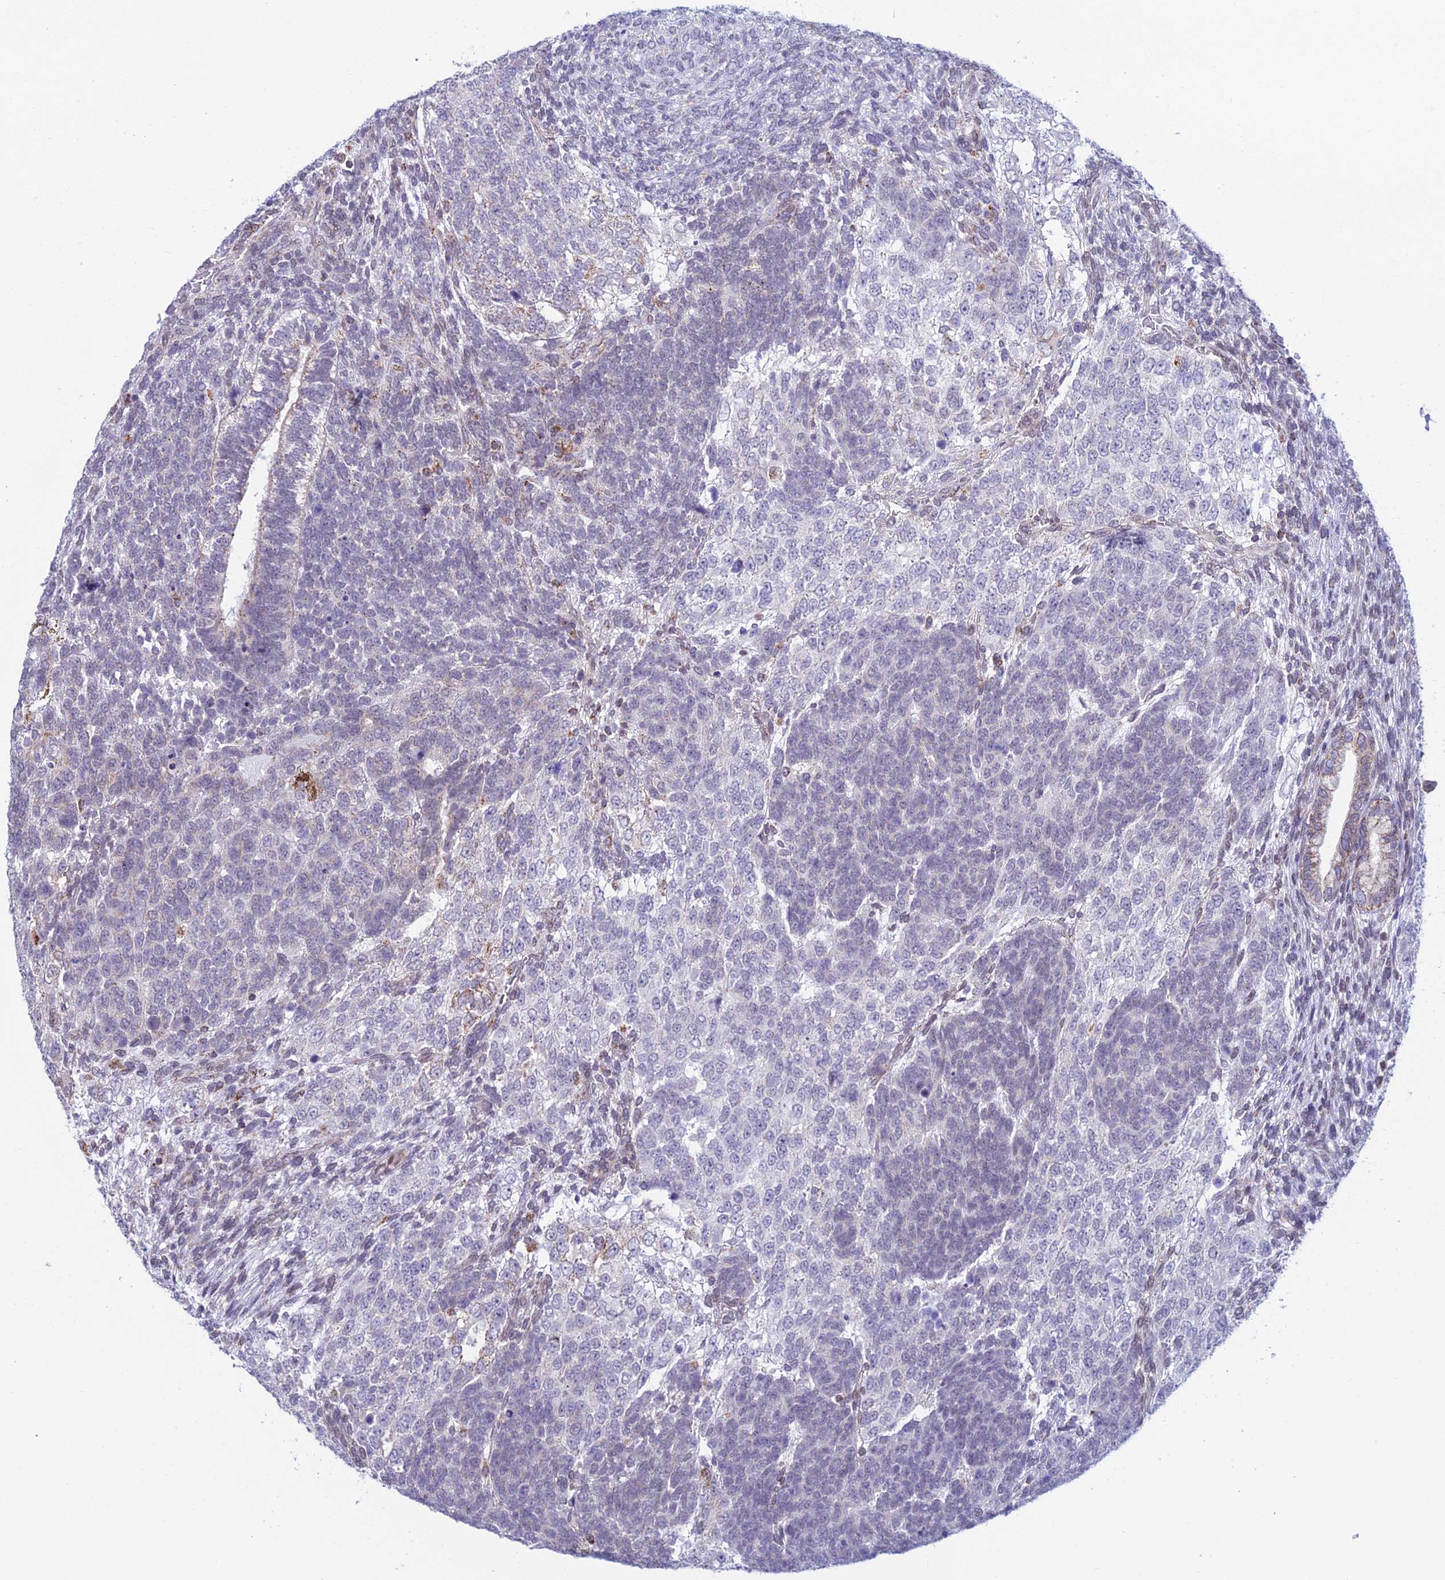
{"staining": {"intensity": "weak", "quantity": "<25%", "location": "cytoplasmic/membranous"}, "tissue": "testis cancer", "cell_type": "Tumor cells", "image_type": "cancer", "snomed": [{"axis": "morphology", "description": "Carcinoma, Embryonal, NOS"}, {"axis": "topography", "description": "Testis"}], "caption": "An image of human testis embryonal carcinoma is negative for staining in tumor cells.", "gene": "ZNG1B", "patient": {"sex": "male", "age": 23}}